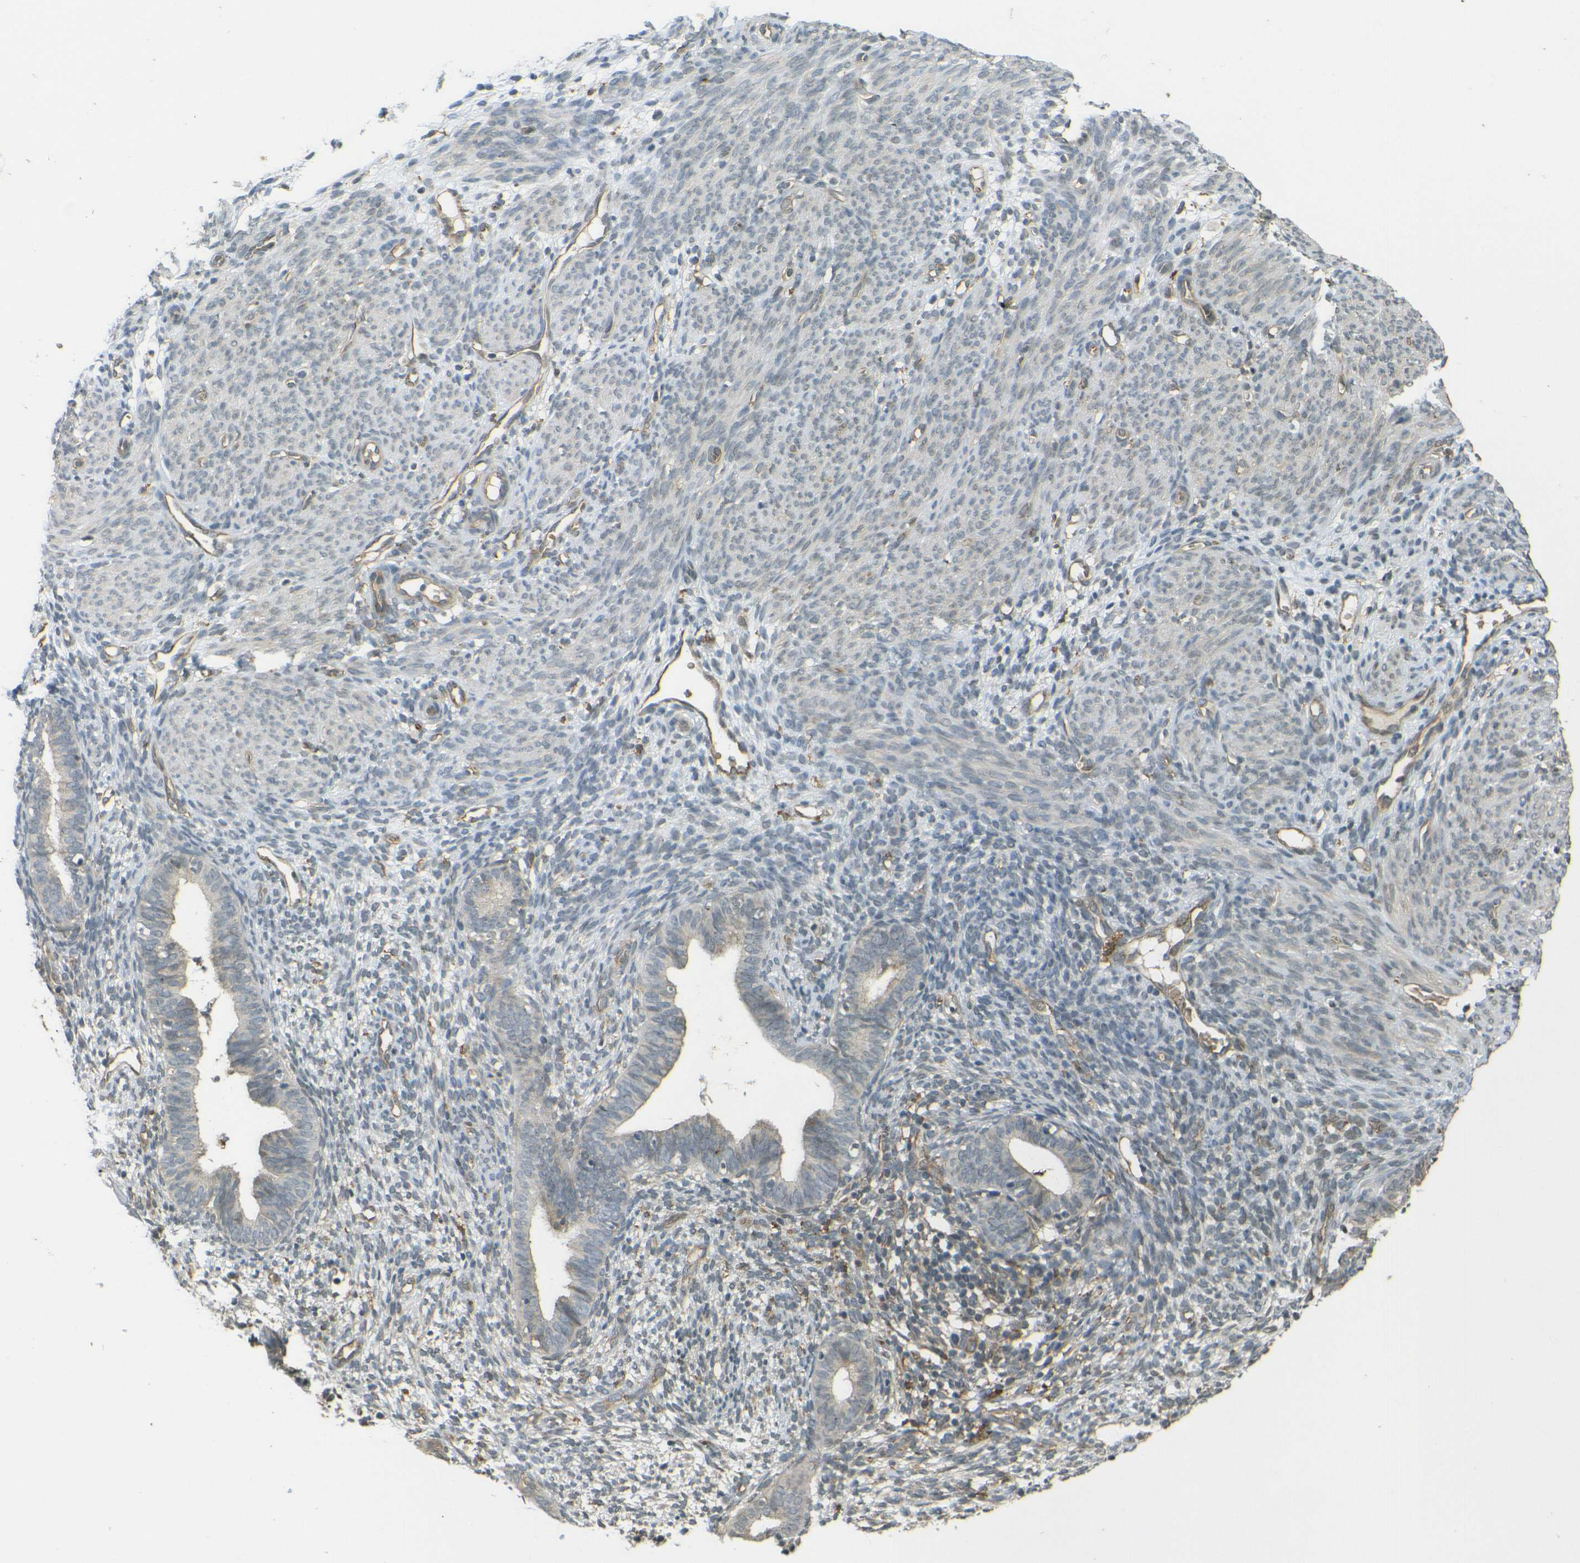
{"staining": {"intensity": "weak", "quantity": "<25%", "location": "cytoplasmic/membranous"}, "tissue": "endometrium", "cell_type": "Cells in endometrial stroma", "image_type": "normal", "snomed": [{"axis": "morphology", "description": "Normal tissue, NOS"}, {"axis": "morphology", "description": "Adenocarcinoma, NOS"}, {"axis": "topography", "description": "Endometrium"}, {"axis": "topography", "description": "Ovary"}], "caption": "An IHC image of unremarkable endometrium is shown. There is no staining in cells in endometrial stroma of endometrium.", "gene": "DAB2", "patient": {"sex": "female", "age": 68}}